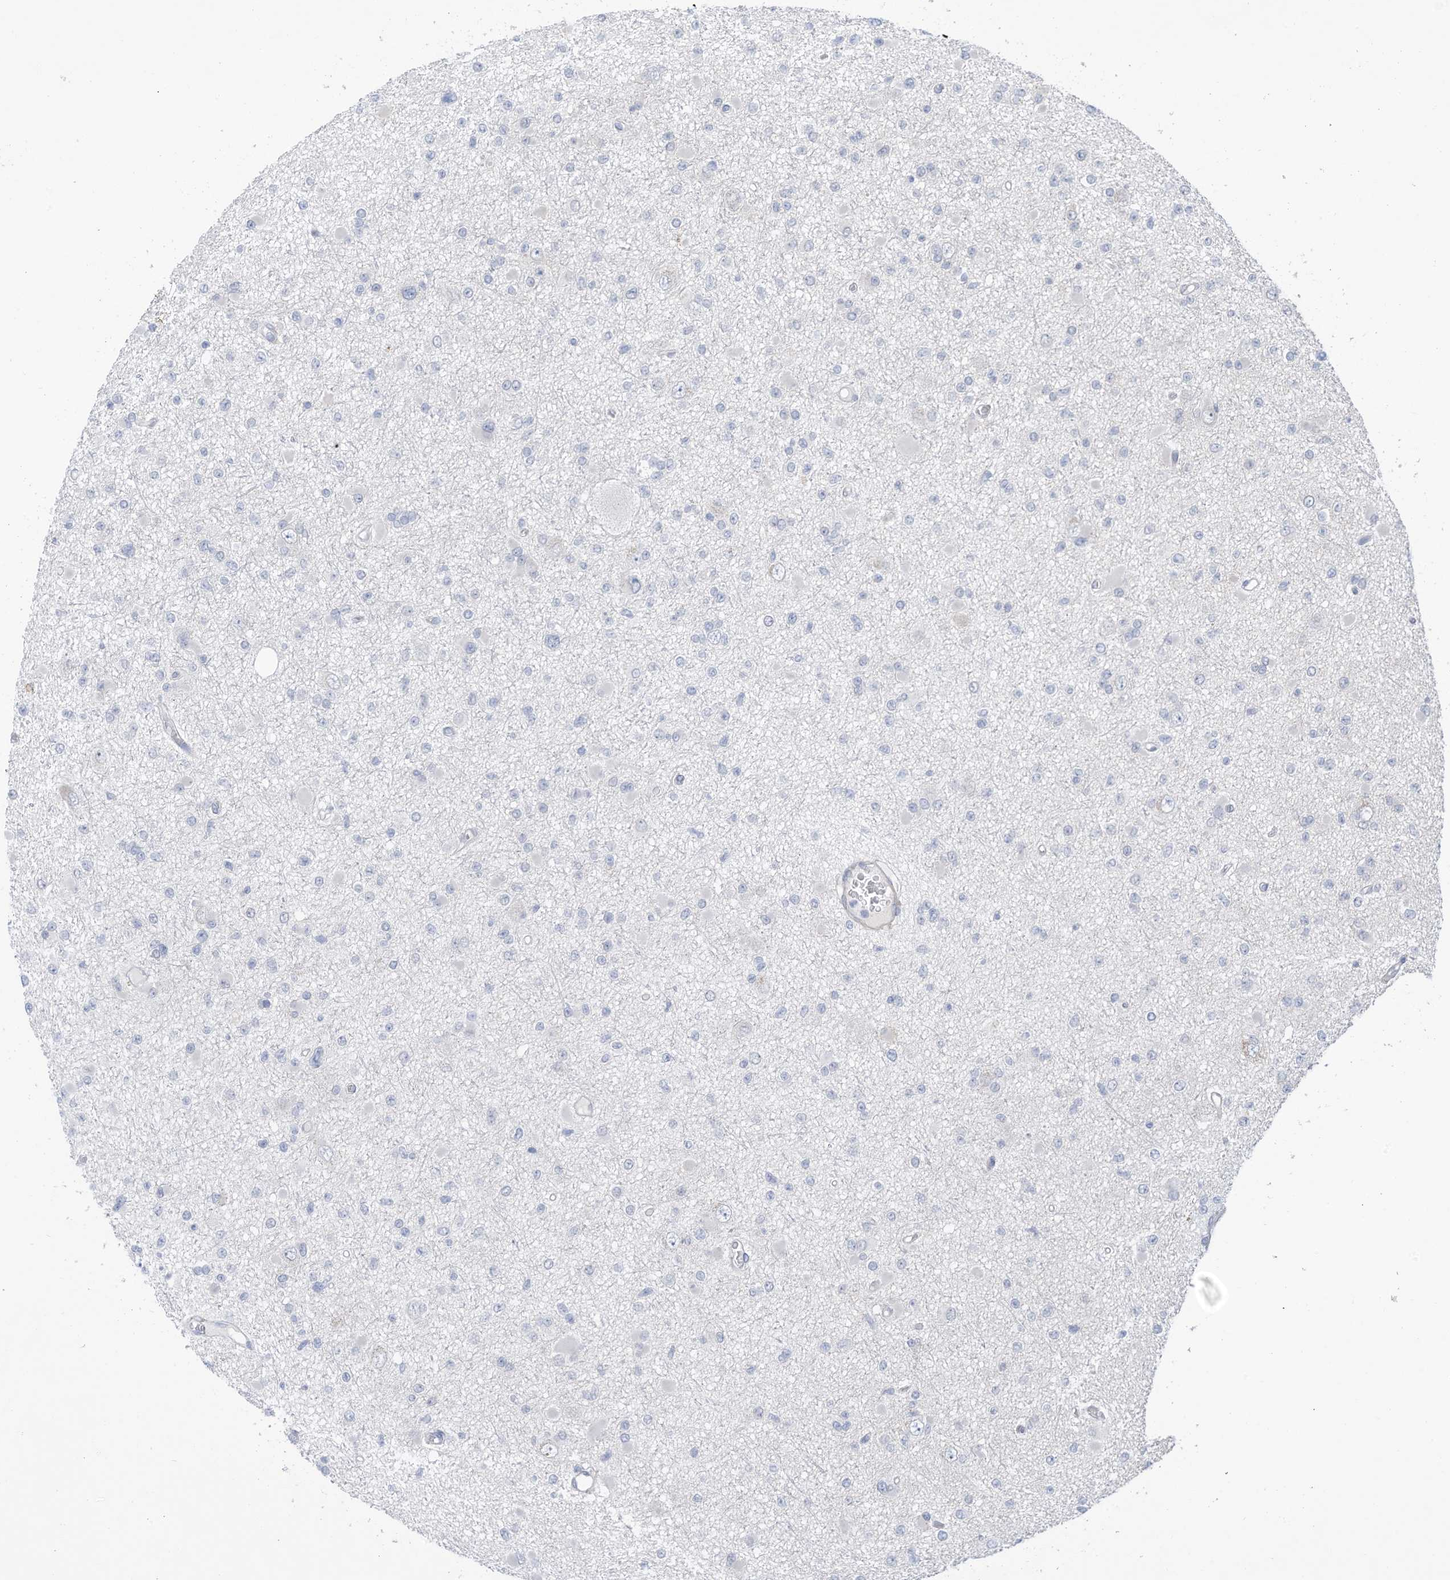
{"staining": {"intensity": "negative", "quantity": "none", "location": "none"}, "tissue": "glioma", "cell_type": "Tumor cells", "image_type": "cancer", "snomed": [{"axis": "morphology", "description": "Glioma, malignant, Low grade"}, {"axis": "topography", "description": "Brain"}], "caption": "DAB immunohistochemical staining of malignant glioma (low-grade) exhibits no significant positivity in tumor cells.", "gene": "ZNF292", "patient": {"sex": "female", "age": 22}}